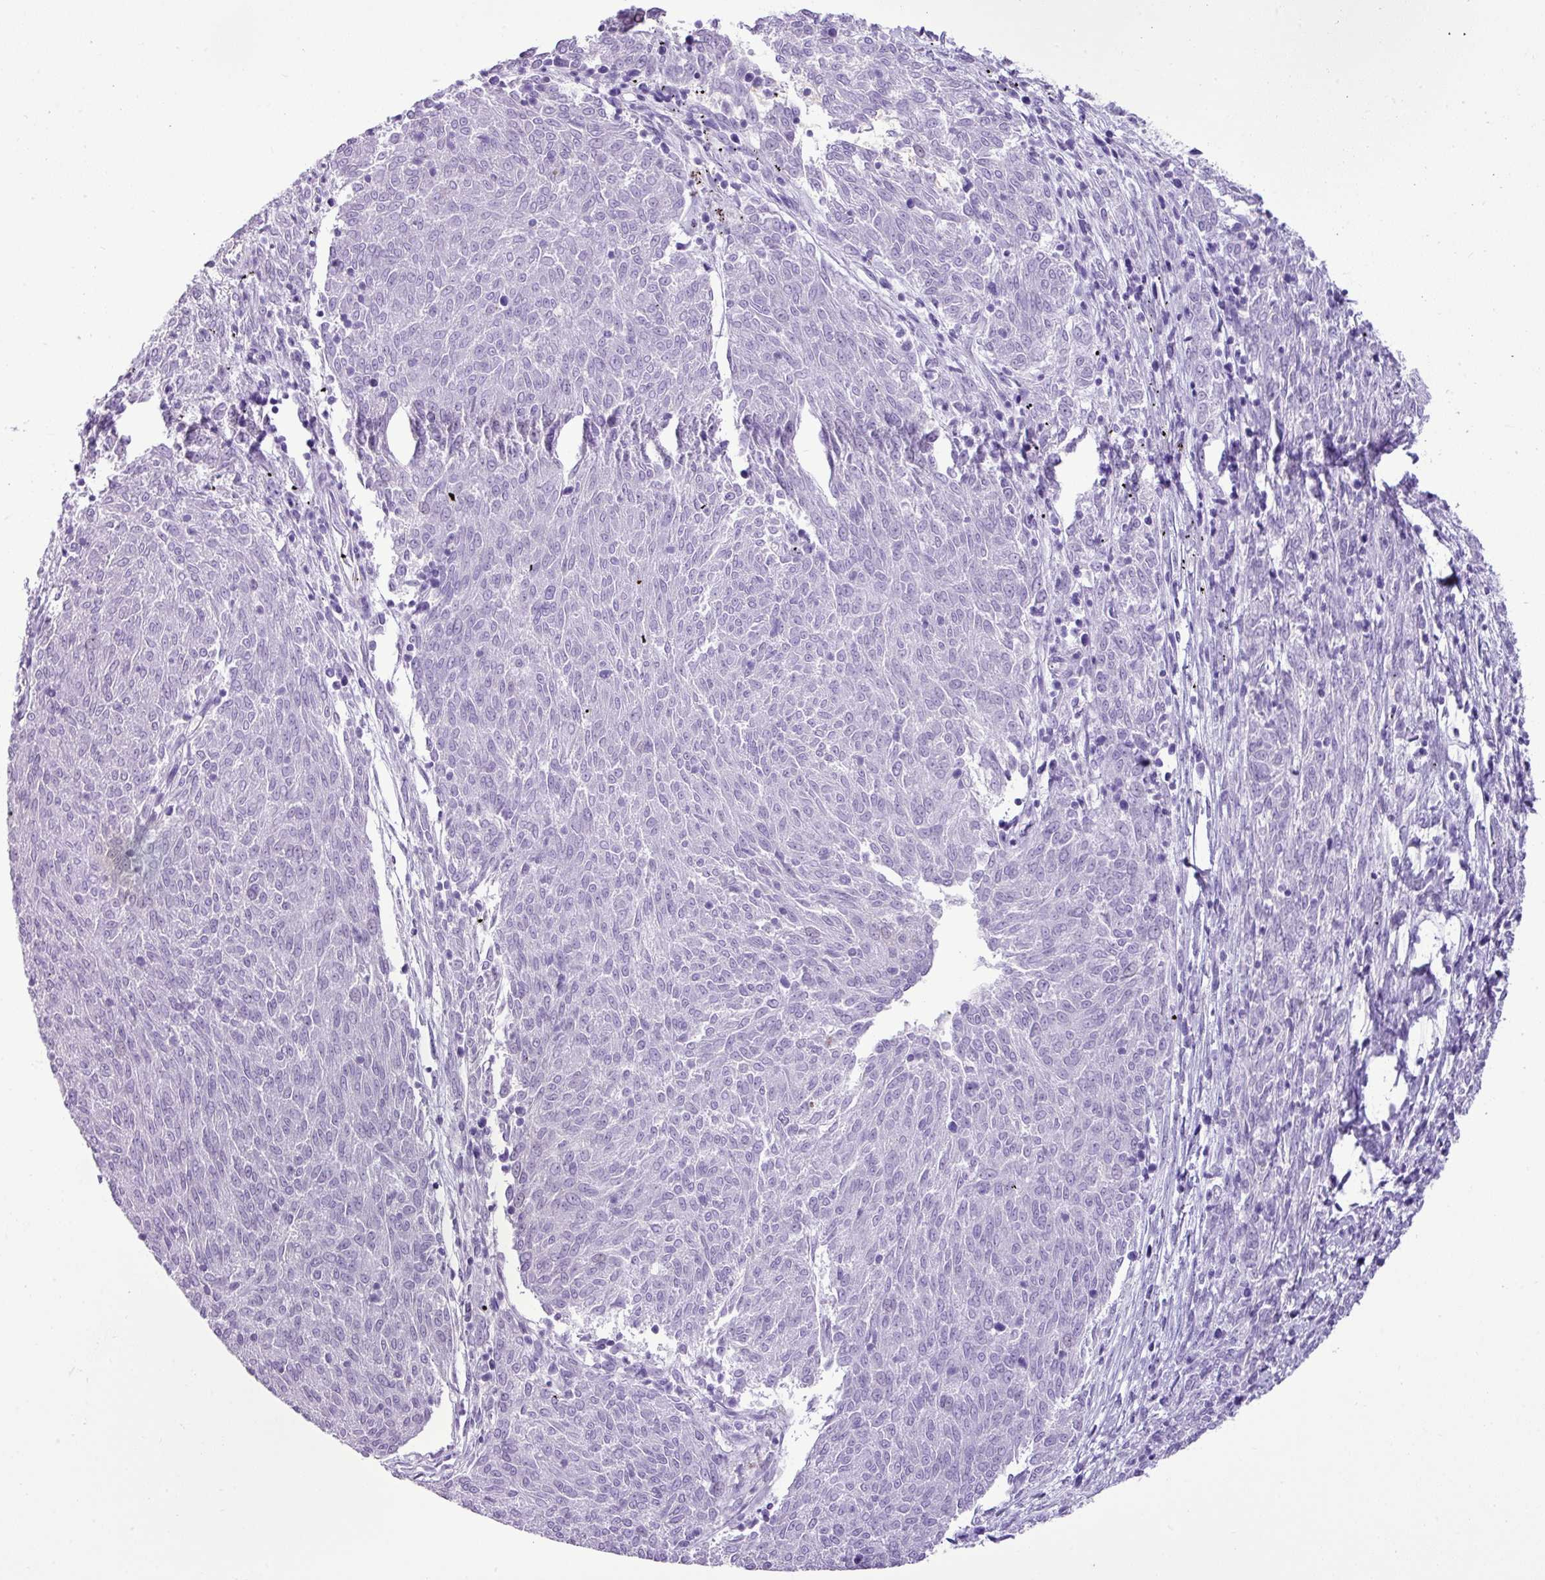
{"staining": {"intensity": "negative", "quantity": "none", "location": "none"}, "tissue": "melanoma", "cell_type": "Tumor cells", "image_type": "cancer", "snomed": [{"axis": "morphology", "description": "Malignant melanoma, NOS"}, {"axis": "topography", "description": "Skin"}], "caption": "Protein analysis of melanoma shows no significant staining in tumor cells.", "gene": "ZSCAN5A", "patient": {"sex": "female", "age": 72}}